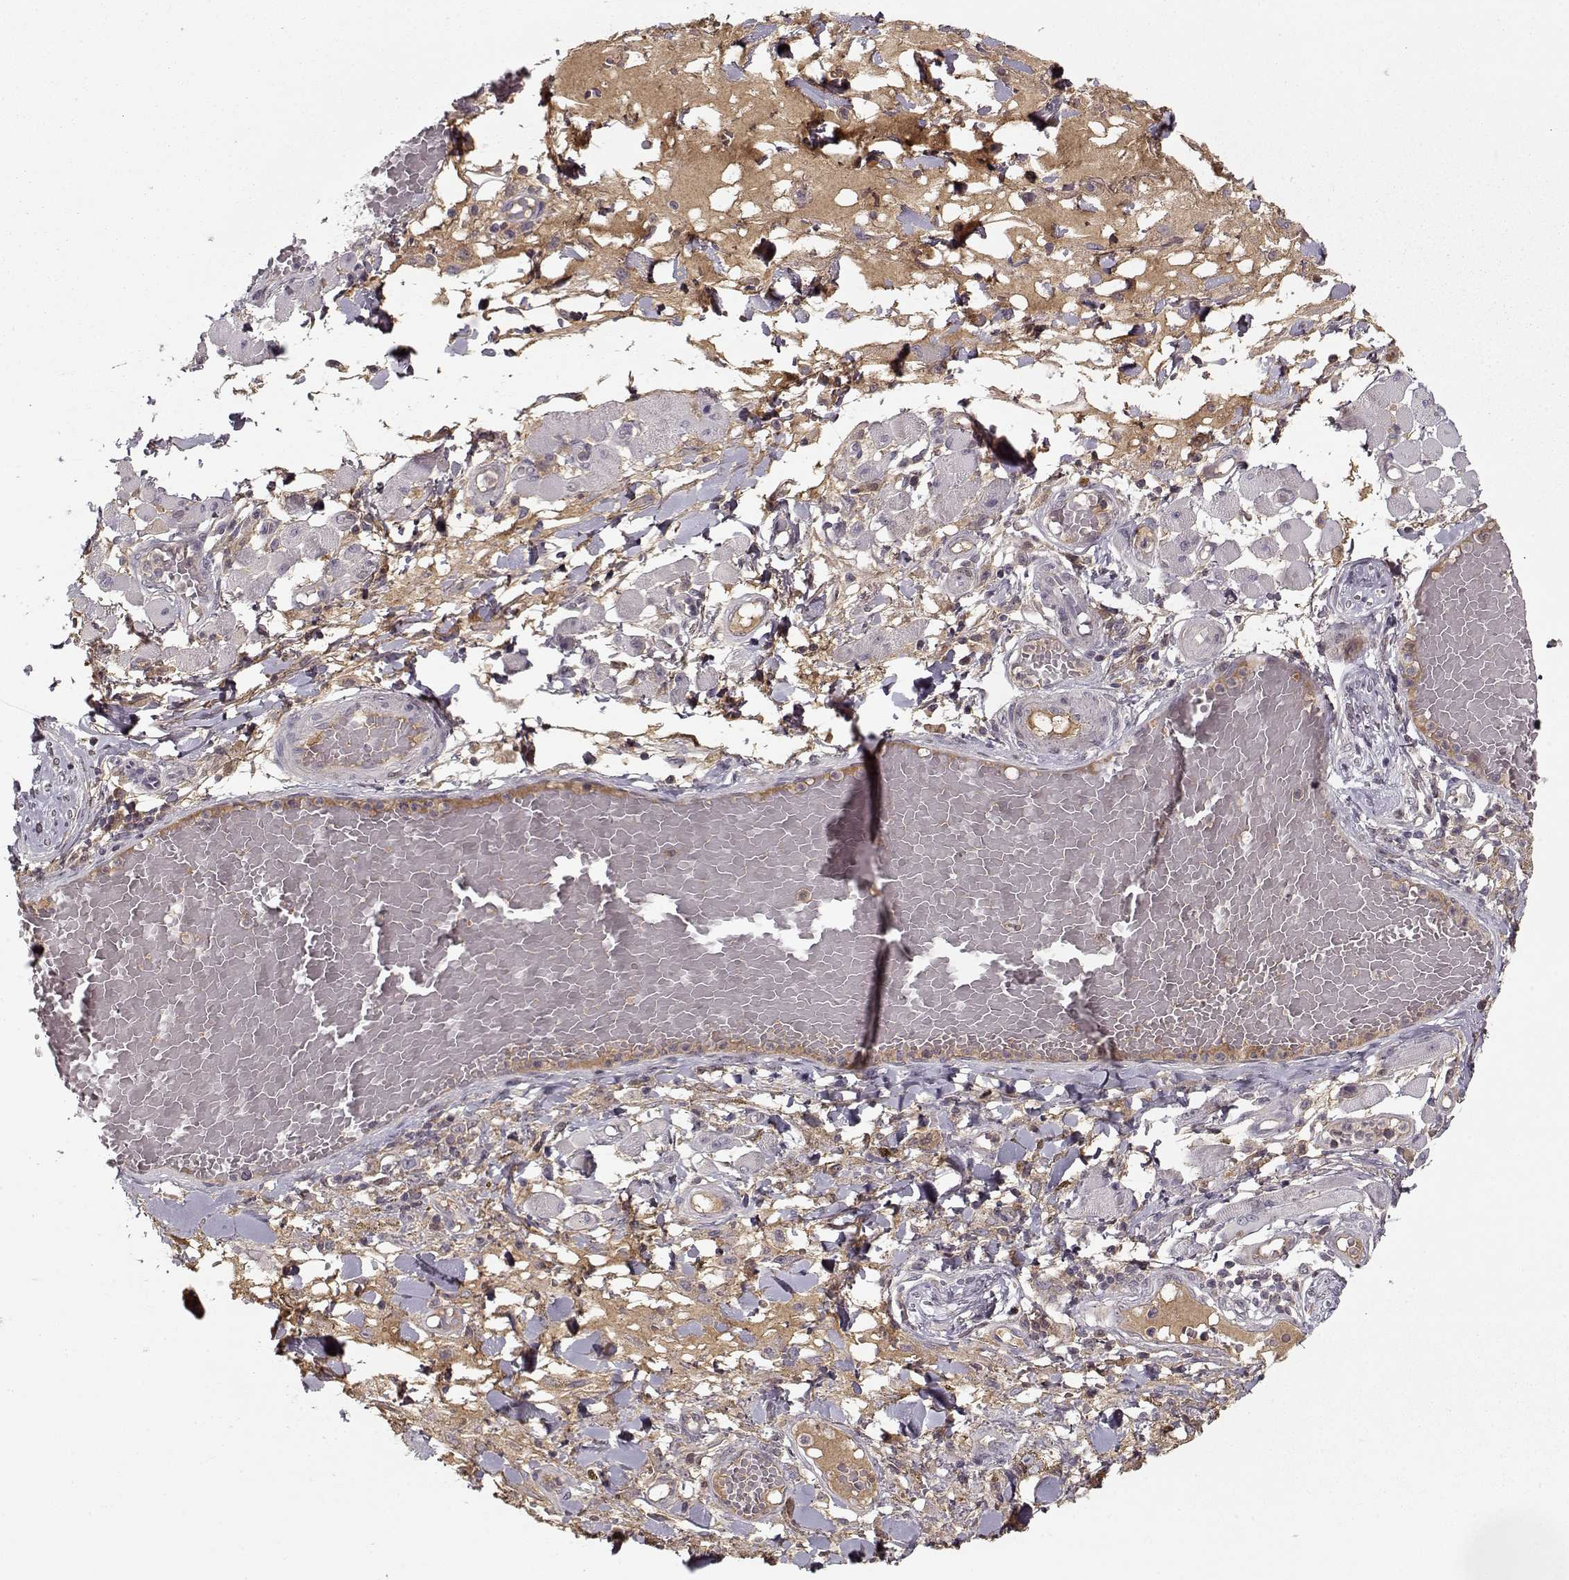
{"staining": {"intensity": "negative", "quantity": "none", "location": "none"}, "tissue": "melanoma", "cell_type": "Tumor cells", "image_type": "cancer", "snomed": [{"axis": "morphology", "description": "Malignant melanoma, NOS"}, {"axis": "topography", "description": "Skin"}], "caption": "Immunohistochemistry (IHC) micrograph of neoplastic tissue: human melanoma stained with DAB (3,3'-diaminobenzidine) displays no significant protein staining in tumor cells.", "gene": "AFM", "patient": {"sex": "female", "age": 91}}